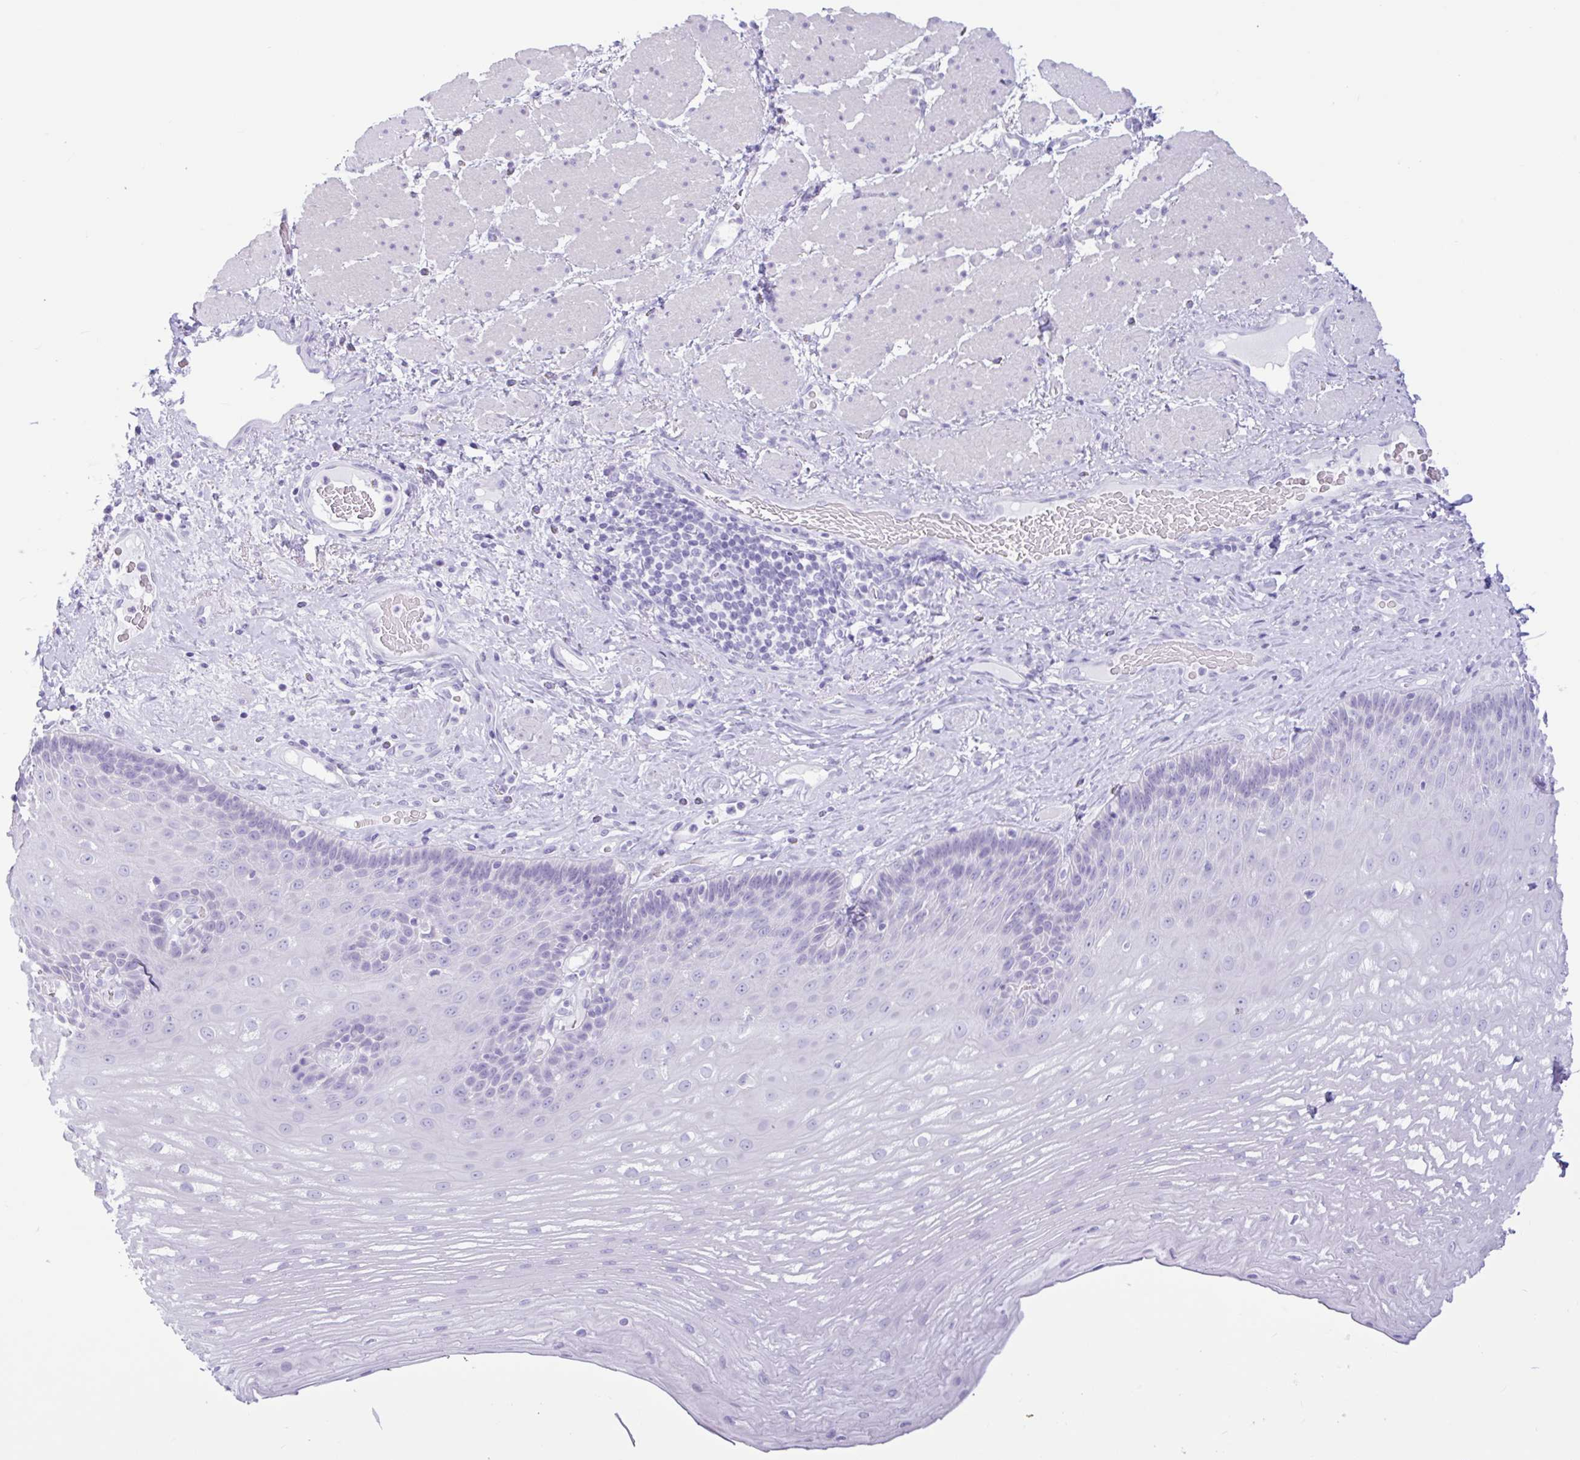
{"staining": {"intensity": "negative", "quantity": "none", "location": "none"}, "tissue": "esophagus", "cell_type": "Squamous epithelial cells", "image_type": "normal", "snomed": [{"axis": "morphology", "description": "Normal tissue, NOS"}, {"axis": "topography", "description": "Esophagus"}], "caption": "Immunohistochemical staining of unremarkable esophagus reveals no significant positivity in squamous epithelial cells.", "gene": "CTSE", "patient": {"sex": "male", "age": 62}}